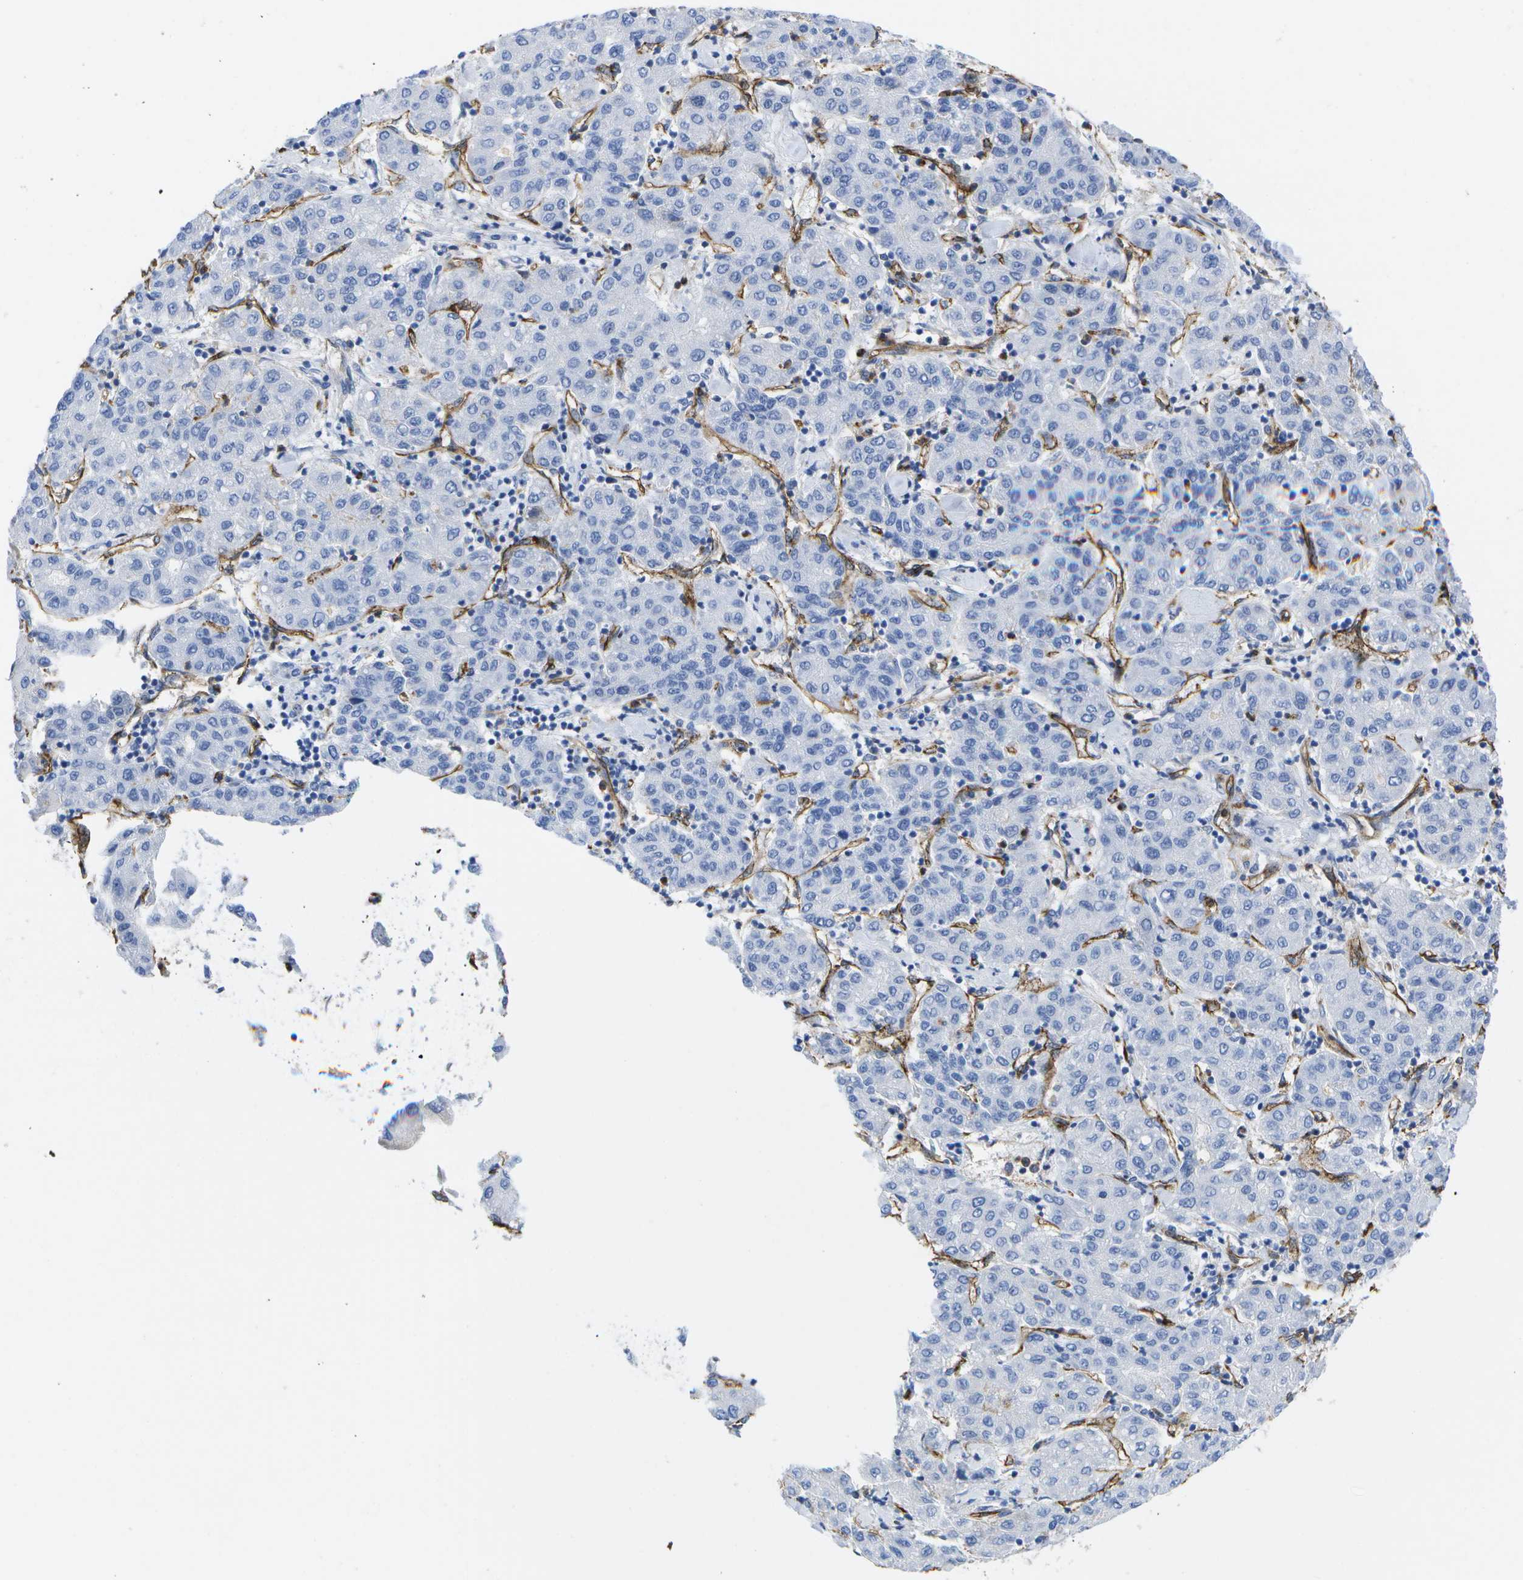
{"staining": {"intensity": "negative", "quantity": "none", "location": "none"}, "tissue": "liver cancer", "cell_type": "Tumor cells", "image_type": "cancer", "snomed": [{"axis": "morphology", "description": "Carcinoma, Hepatocellular, NOS"}, {"axis": "topography", "description": "Liver"}], "caption": "This is a histopathology image of IHC staining of hepatocellular carcinoma (liver), which shows no staining in tumor cells.", "gene": "DYSF", "patient": {"sex": "male", "age": 65}}